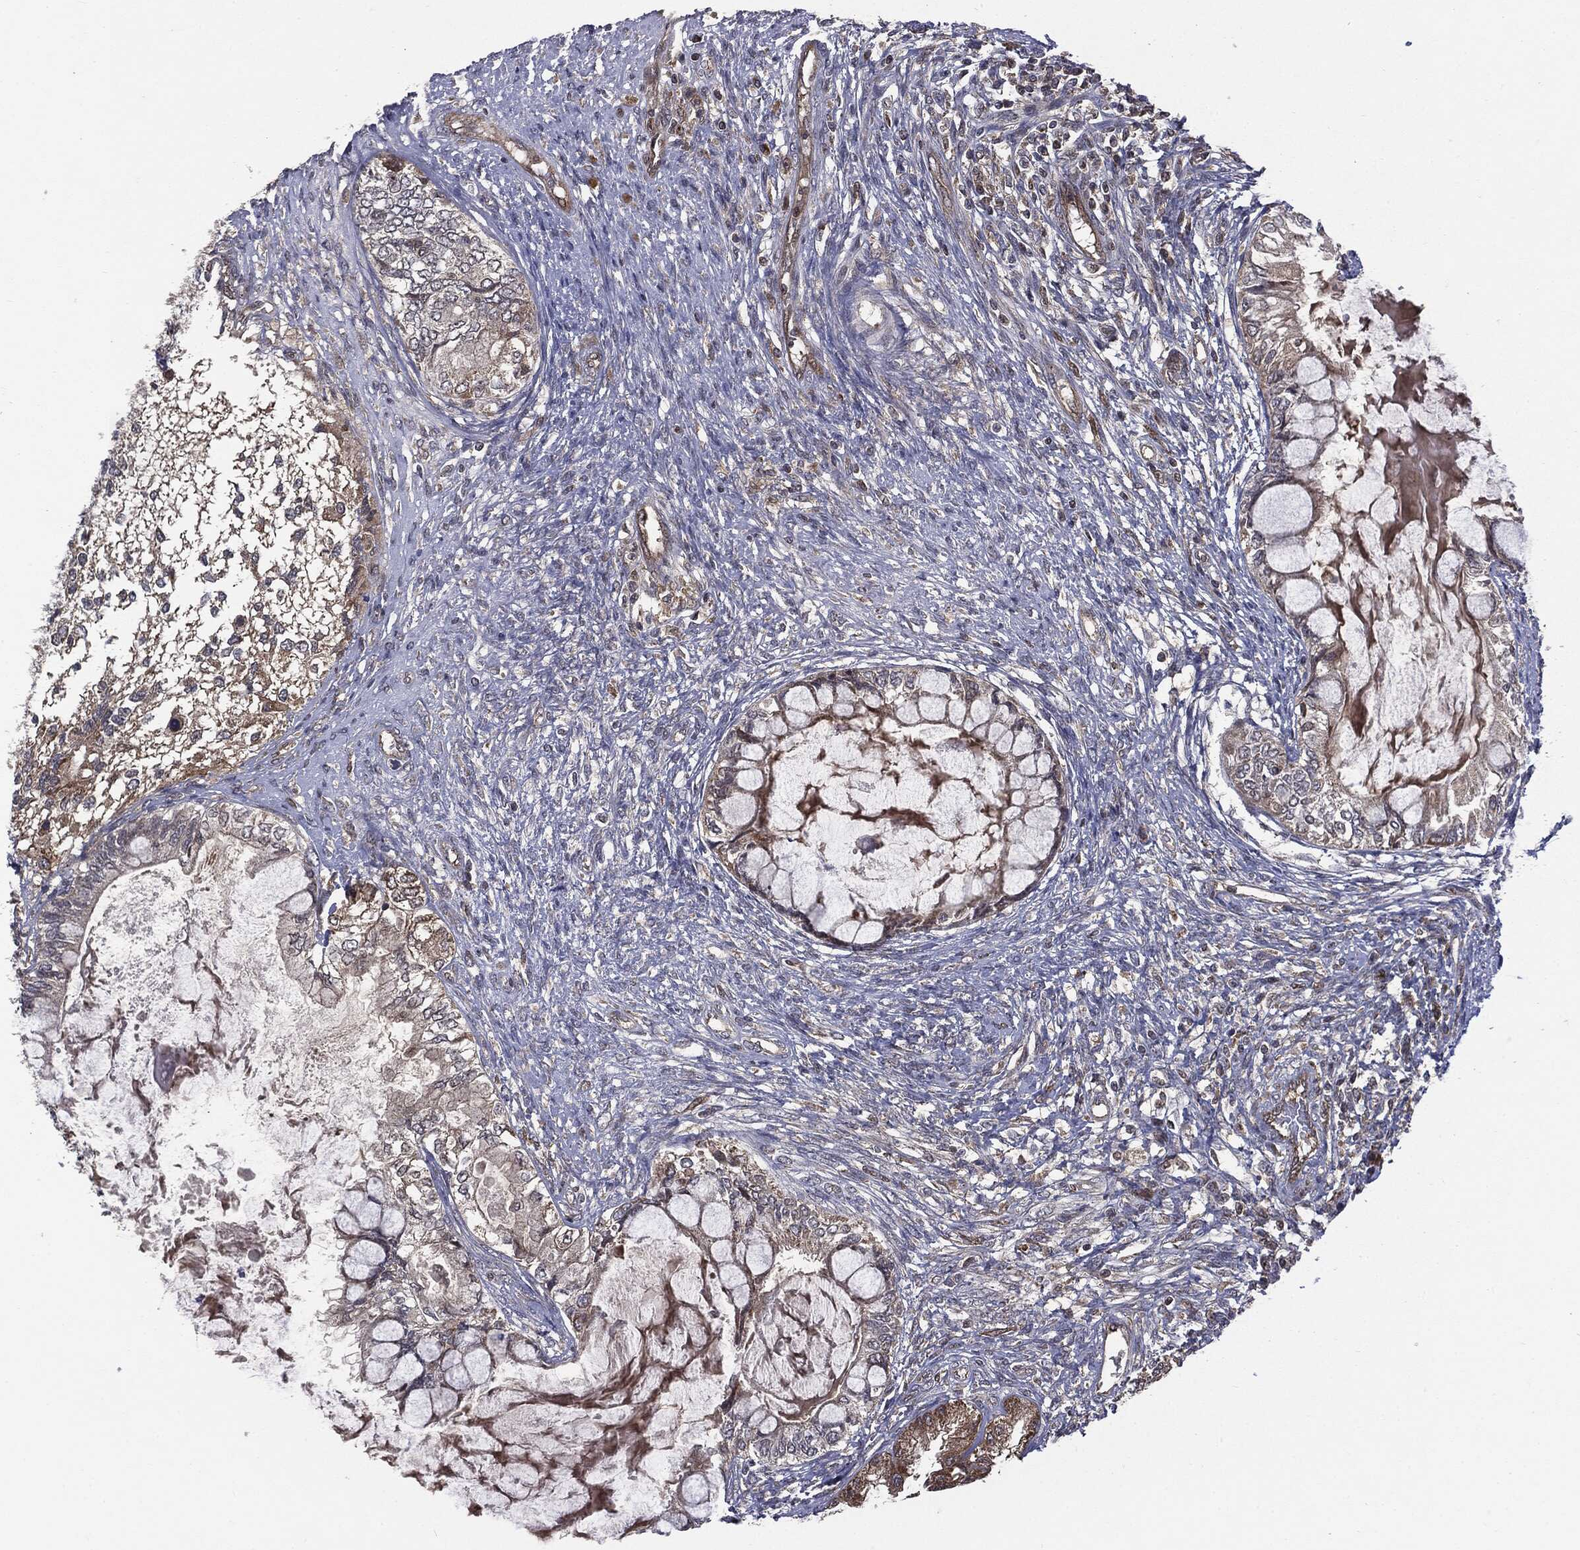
{"staining": {"intensity": "negative", "quantity": "none", "location": "none"}, "tissue": "testis cancer", "cell_type": "Tumor cells", "image_type": "cancer", "snomed": [{"axis": "morphology", "description": "Seminoma, NOS"}, {"axis": "morphology", "description": "Carcinoma, Embryonal, NOS"}, {"axis": "topography", "description": "Testis"}], "caption": "Immunohistochemical staining of human seminoma (testis) demonstrates no significant staining in tumor cells. (DAB (3,3'-diaminobenzidine) immunohistochemistry (IHC) with hematoxylin counter stain).", "gene": "PTPA", "patient": {"sex": "male", "age": 41}}